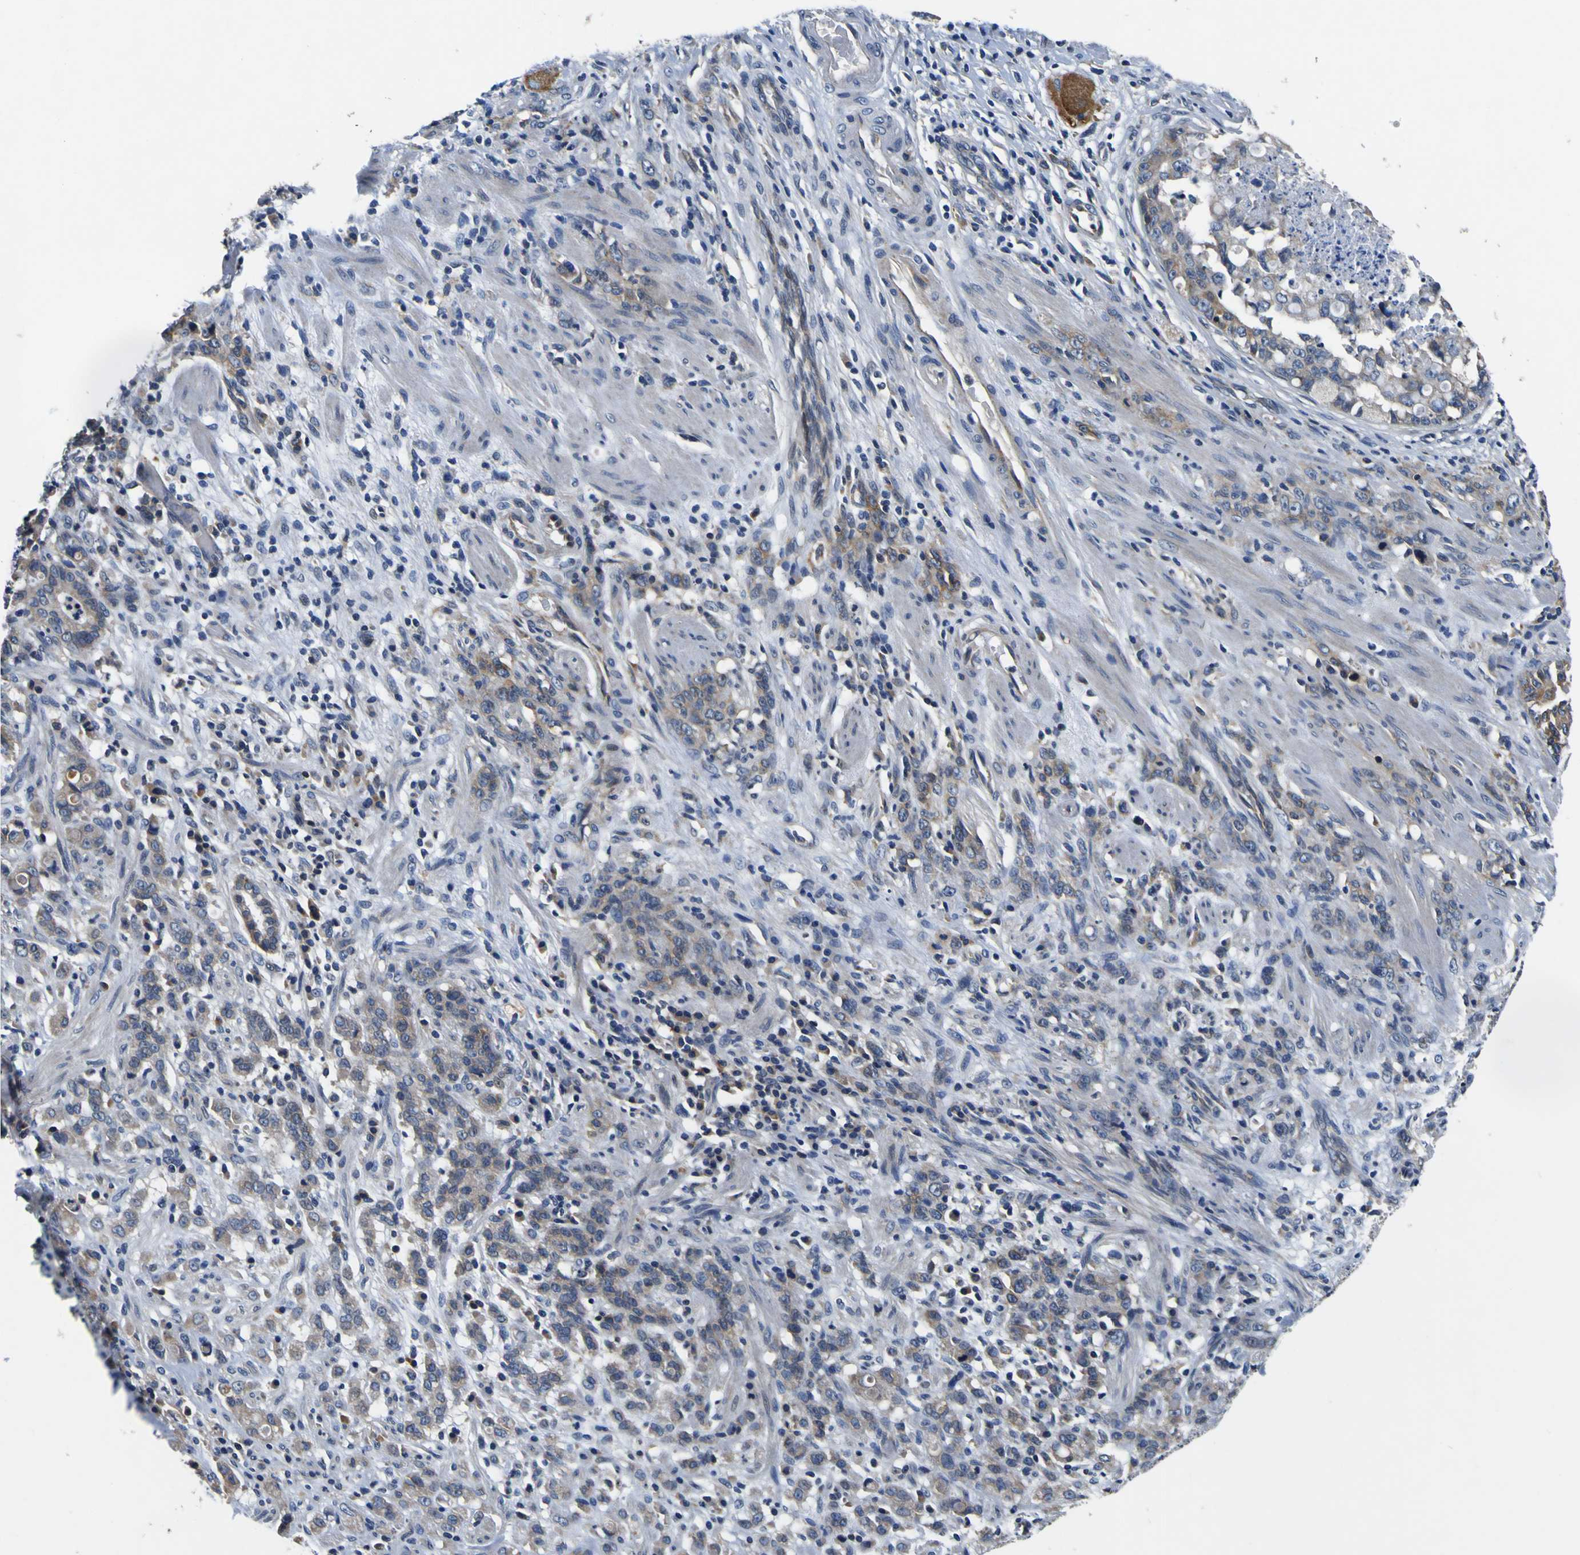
{"staining": {"intensity": "weak", "quantity": "25%-75%", "location": "cytoplasmic/membranous"}, "tissue": "stomach cancer", "cell_type": "Tumor cells", "image_type": "cancer", "snomed": [{"axis": "morphology", "description": "Adenocarcinoma, NOS"}, {"axis": "topography", "description": "Stomach, lower"}], "caption": "Stomach adenocarcinoma stained with a protein marker shows weak staining in tumor cells.", "gene": "EPHB4", "patient": {"sex": "male", "age": 88}}